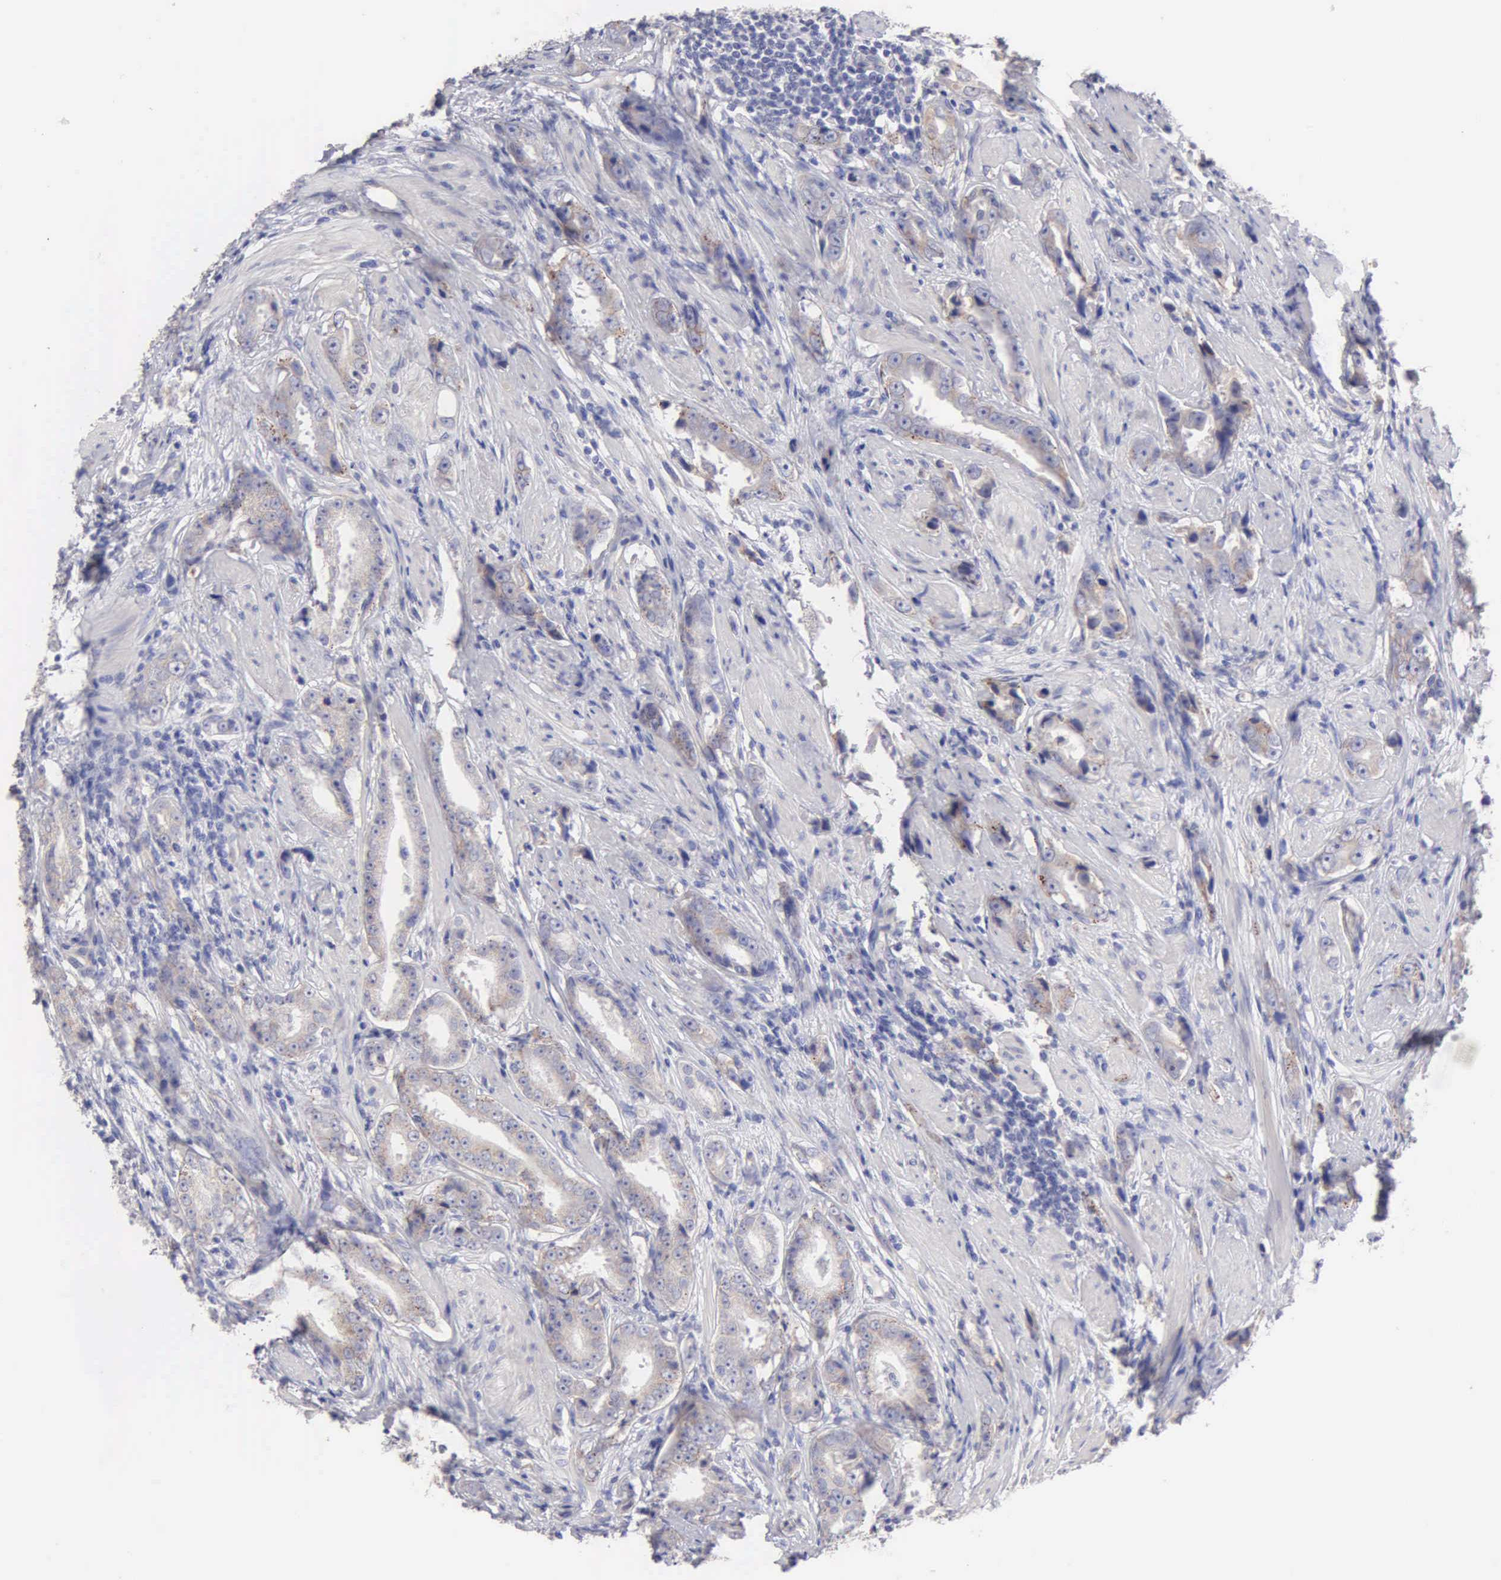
{"staining": {"intensity": "weak", "quantity": ">75%", "location": "cytoplasmic/membranous"}, "tissue": "prostate cancer", "cell_type": "Tumor cells", "image_type": "cancer", "snomed": [{"axis": "morphology", "description": "Adenocarcinoma, Medium grade"}, {"axis": "topography", "description": "Prostate"}], "caption": "Prostate cancer stained with a brown dye exhibits weak cytoplasmic/membranous positive expression in approximately >75% of tumor cells.", "gene": "APP", "patient": {"sex": "male", "age": 53}}